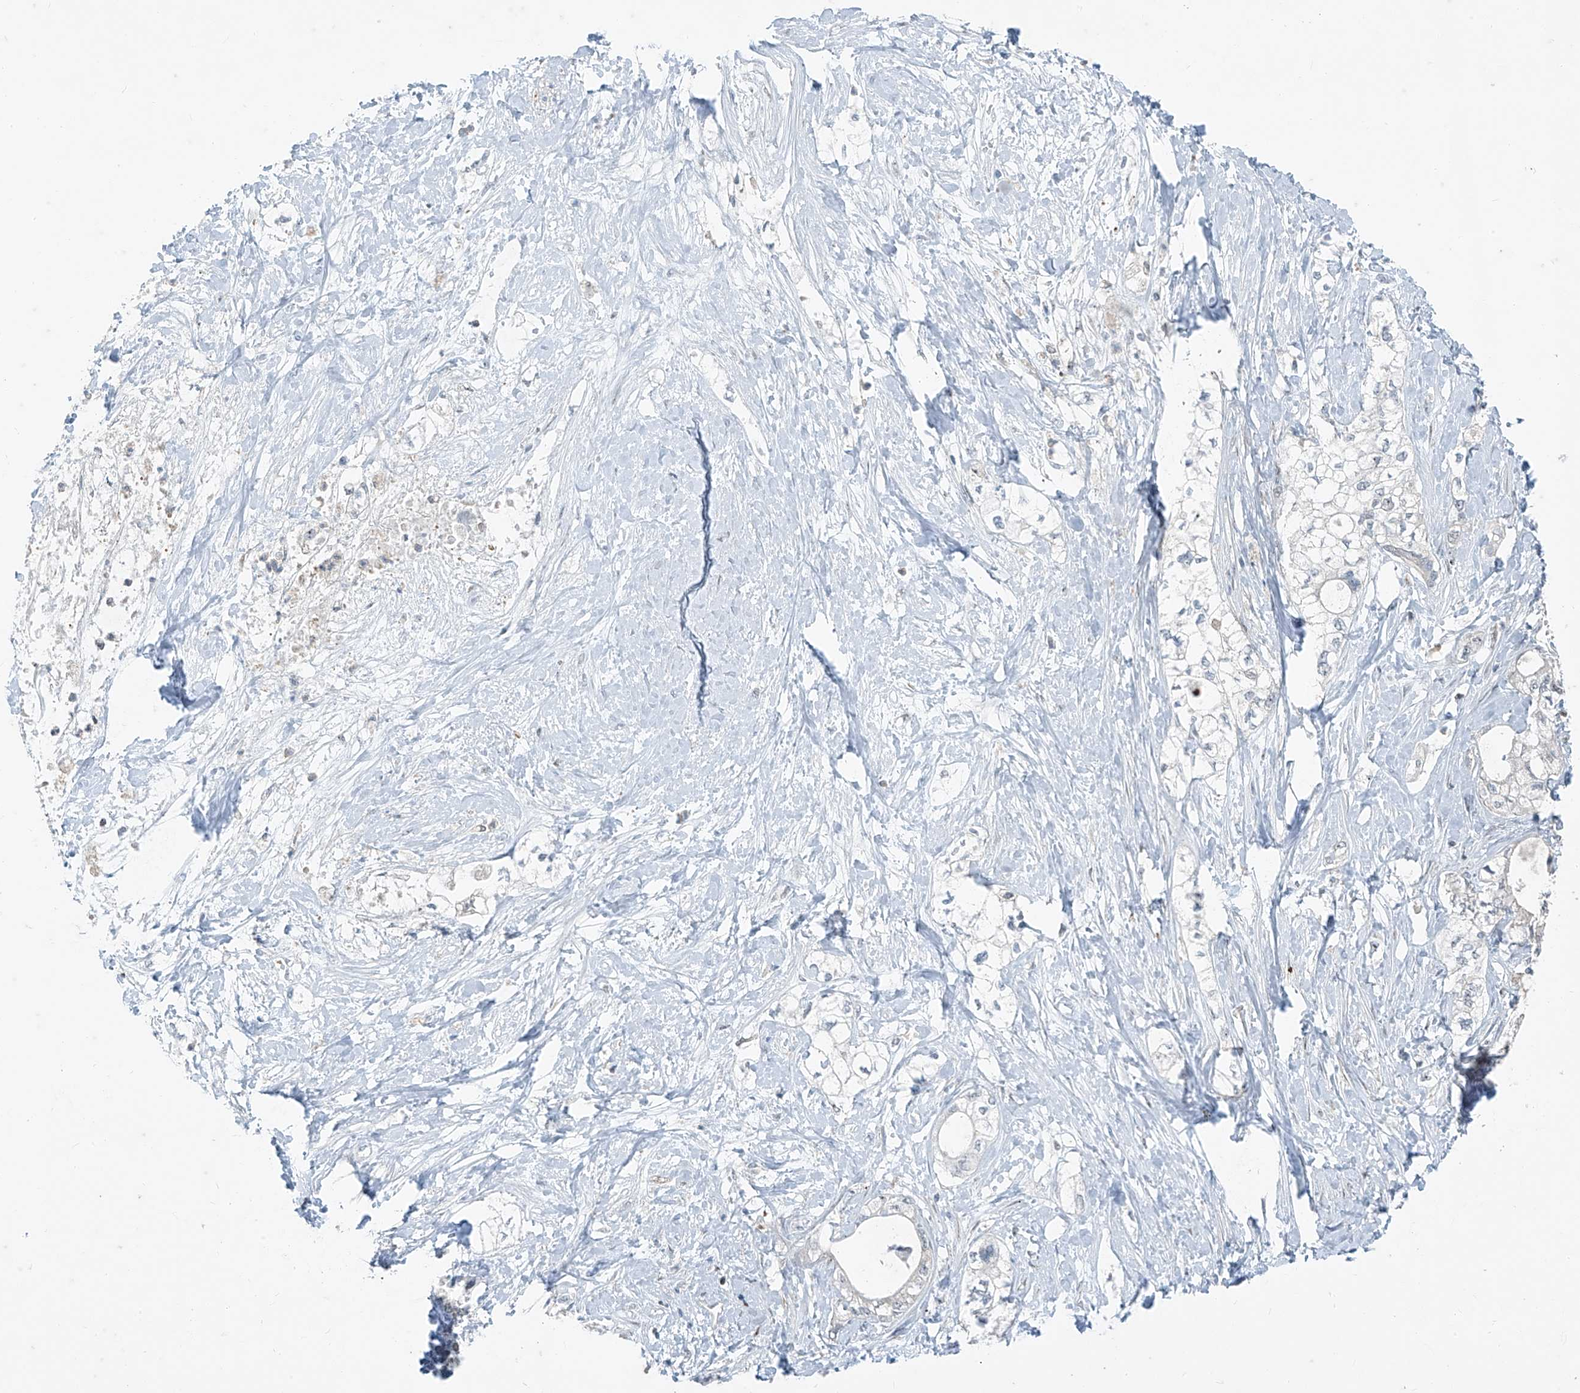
{"staining": {"intensity": "negative", "quantity": "none", "location": "none"}, "tissue": "pancreatic cancer", "cell_type": "Tumor cells", "image_type": "cancer", "snomed": [{"axis": "morphology", "description": "Adenocarcinoma, NOS"}, {"axis": "topography", "description": "Pancreas"}], "caption": "IHC micrograph of neoplastic tissue: pancreatic adenocarcinoma stained with DAB (3,3'-diaminobenzidine) demonstrates no significant protein staining in tumor cells. (DAB (3,3'-diaminobenzidine) immunohistochemistry with hematoxylin counter stain).", "gene": "PPCS", "patient": {"sex": "male", "age": 70}}